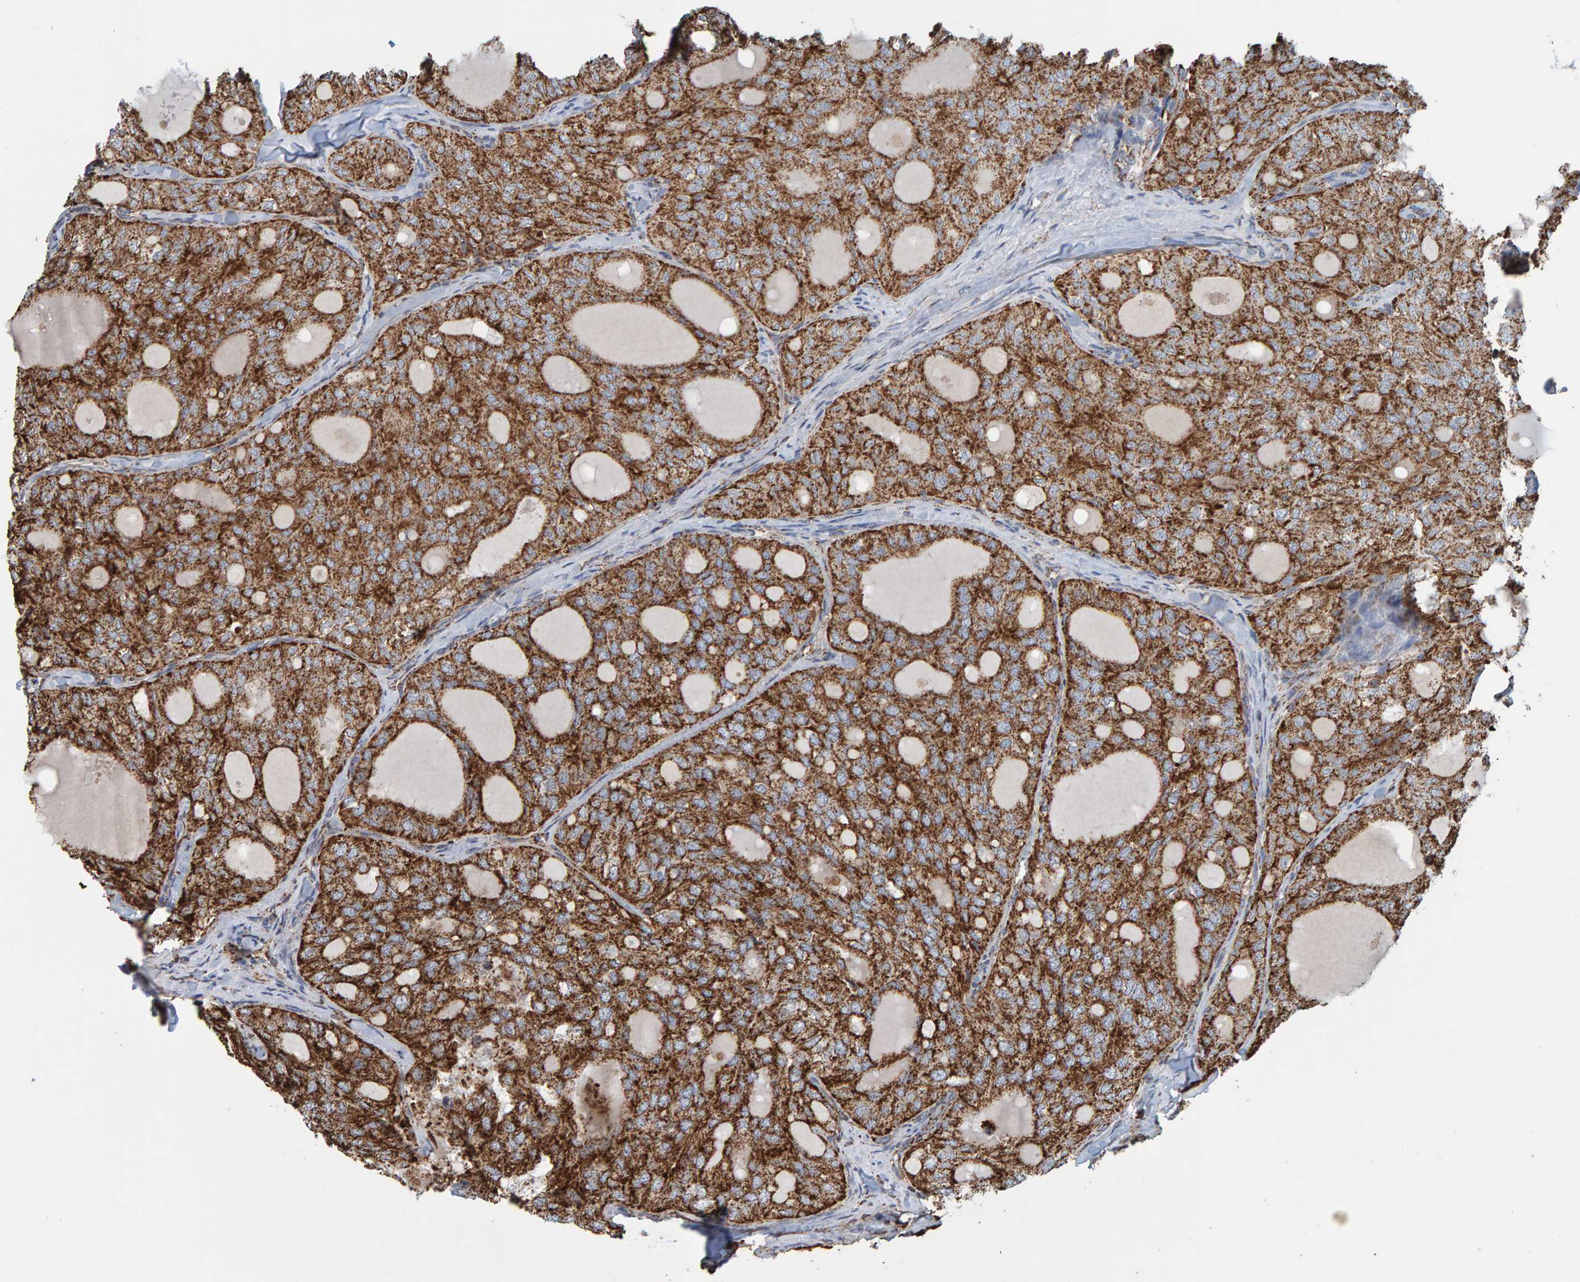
{"staining": {"intensity": "moderate", "quantity": ">75%", "location": "cytoplasmic/membranous"}, "tissue": "thyroid cancer", "cell_type": "Tumor cells", "image_type": "cancer", "snomed": [{"axis": "morphology", "description": "Follicular adenoma carcinoma, NOS"}, {"axis": "topography", "description": "Thyroid gland"}], "caption": "An image showing moderate cytoplasmic/membranous staining in about >75% of tumor cells in thyroid cancer, as visualized by brown immunohistochemical staining.", "gene": "MRPL45", "patient": {"sex": "male", "age": 75}}